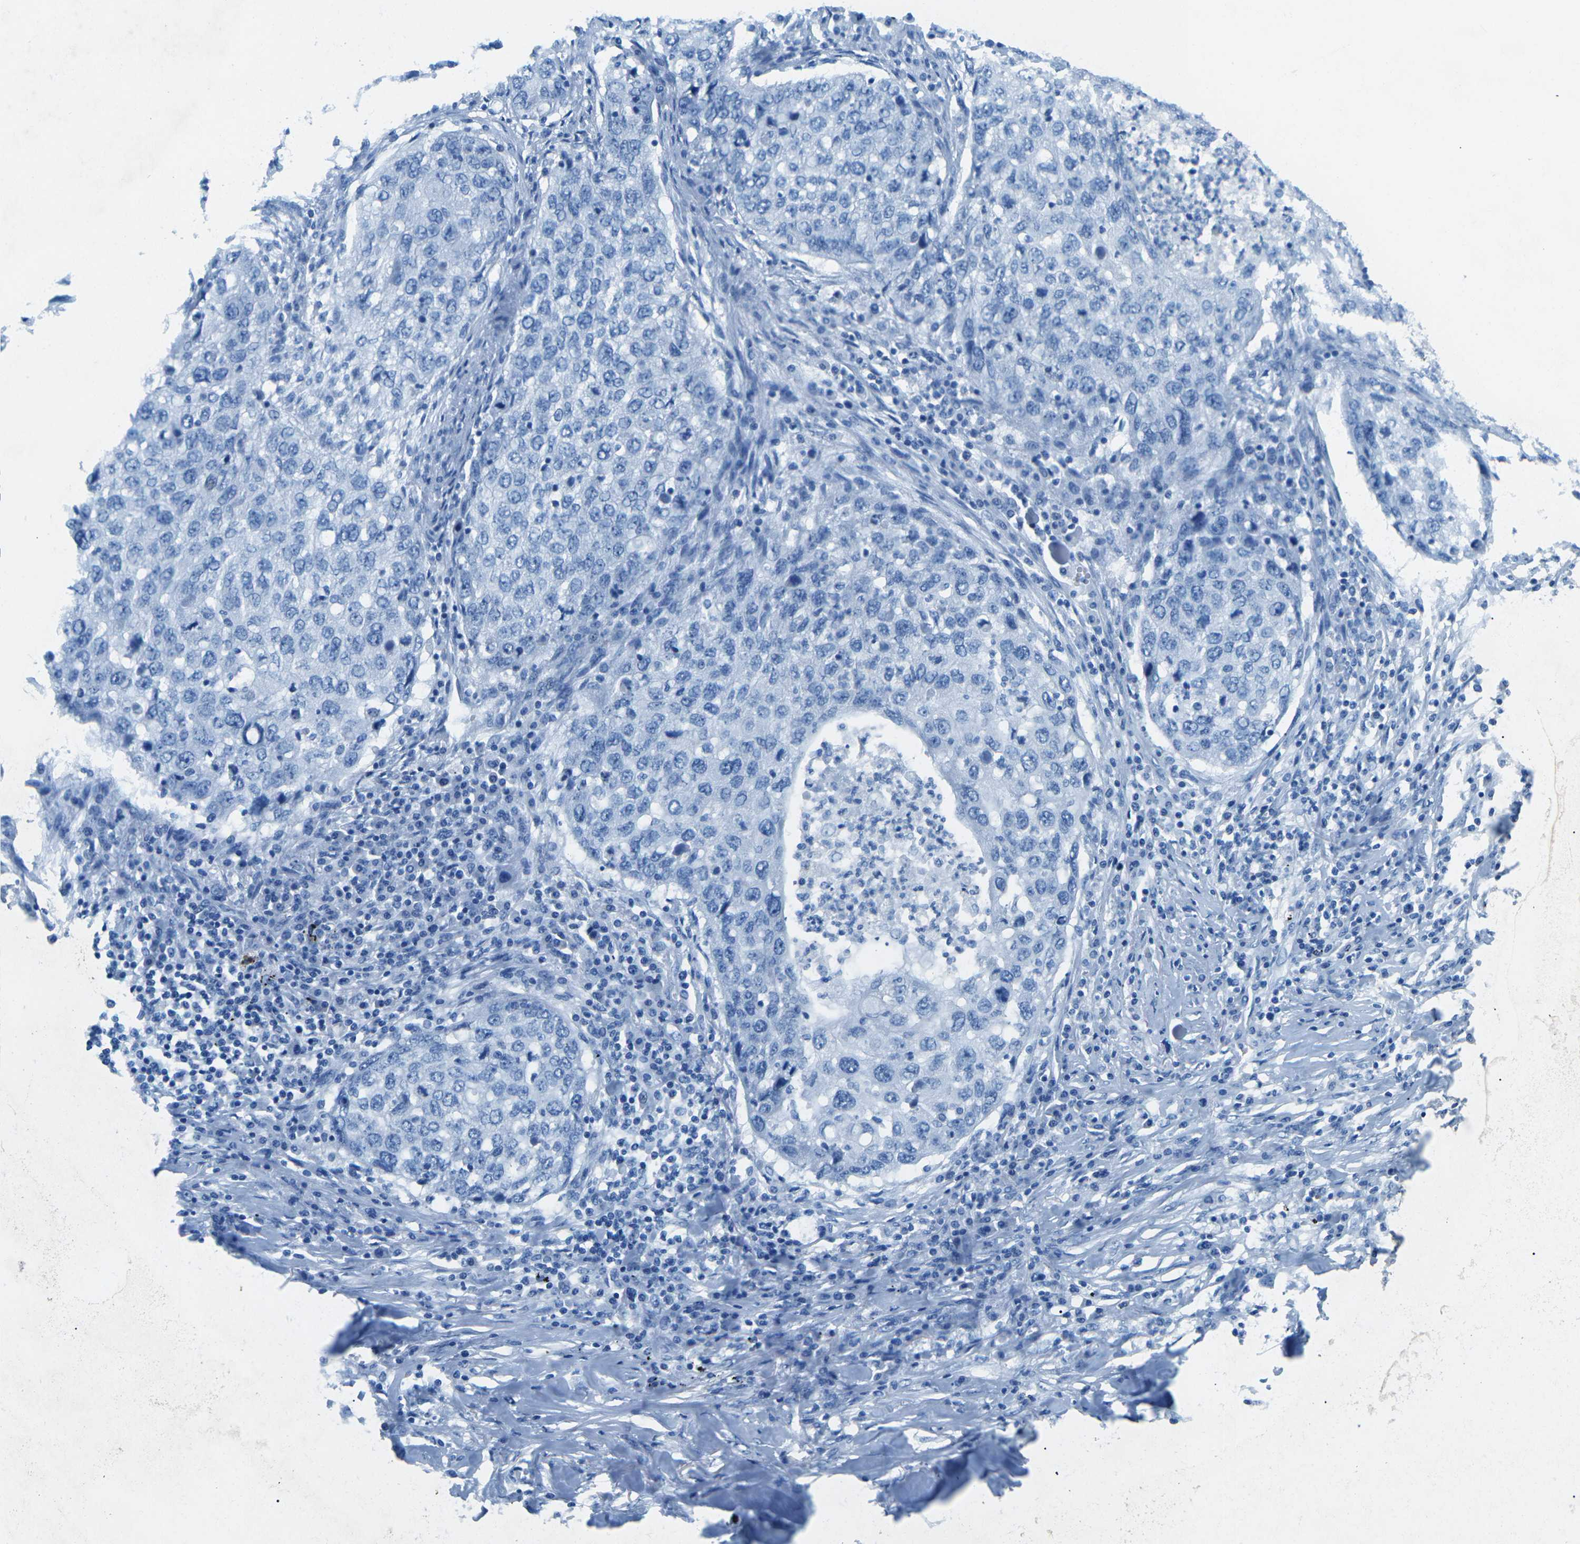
{"staining": {"intensity": "negative", "quantity": "none", "location": "none"}, "tissue": "lung cancer", "cell_type": "Tumor cells", "image_type": "cancer", "snomed": [{"axis": "morphology", "description": "Squamous cell carcinoma, NOS"}, {"axis": "topography", "description": "Lung"}], "caption": "A high-resolution image shows immunohistochemistry (IHC) staining of squamous cell carcinoma (lung), which shows no significant staining in tumor cells.", "gene": "MYH8", "patient": {"sex": "female", "age": 63}}